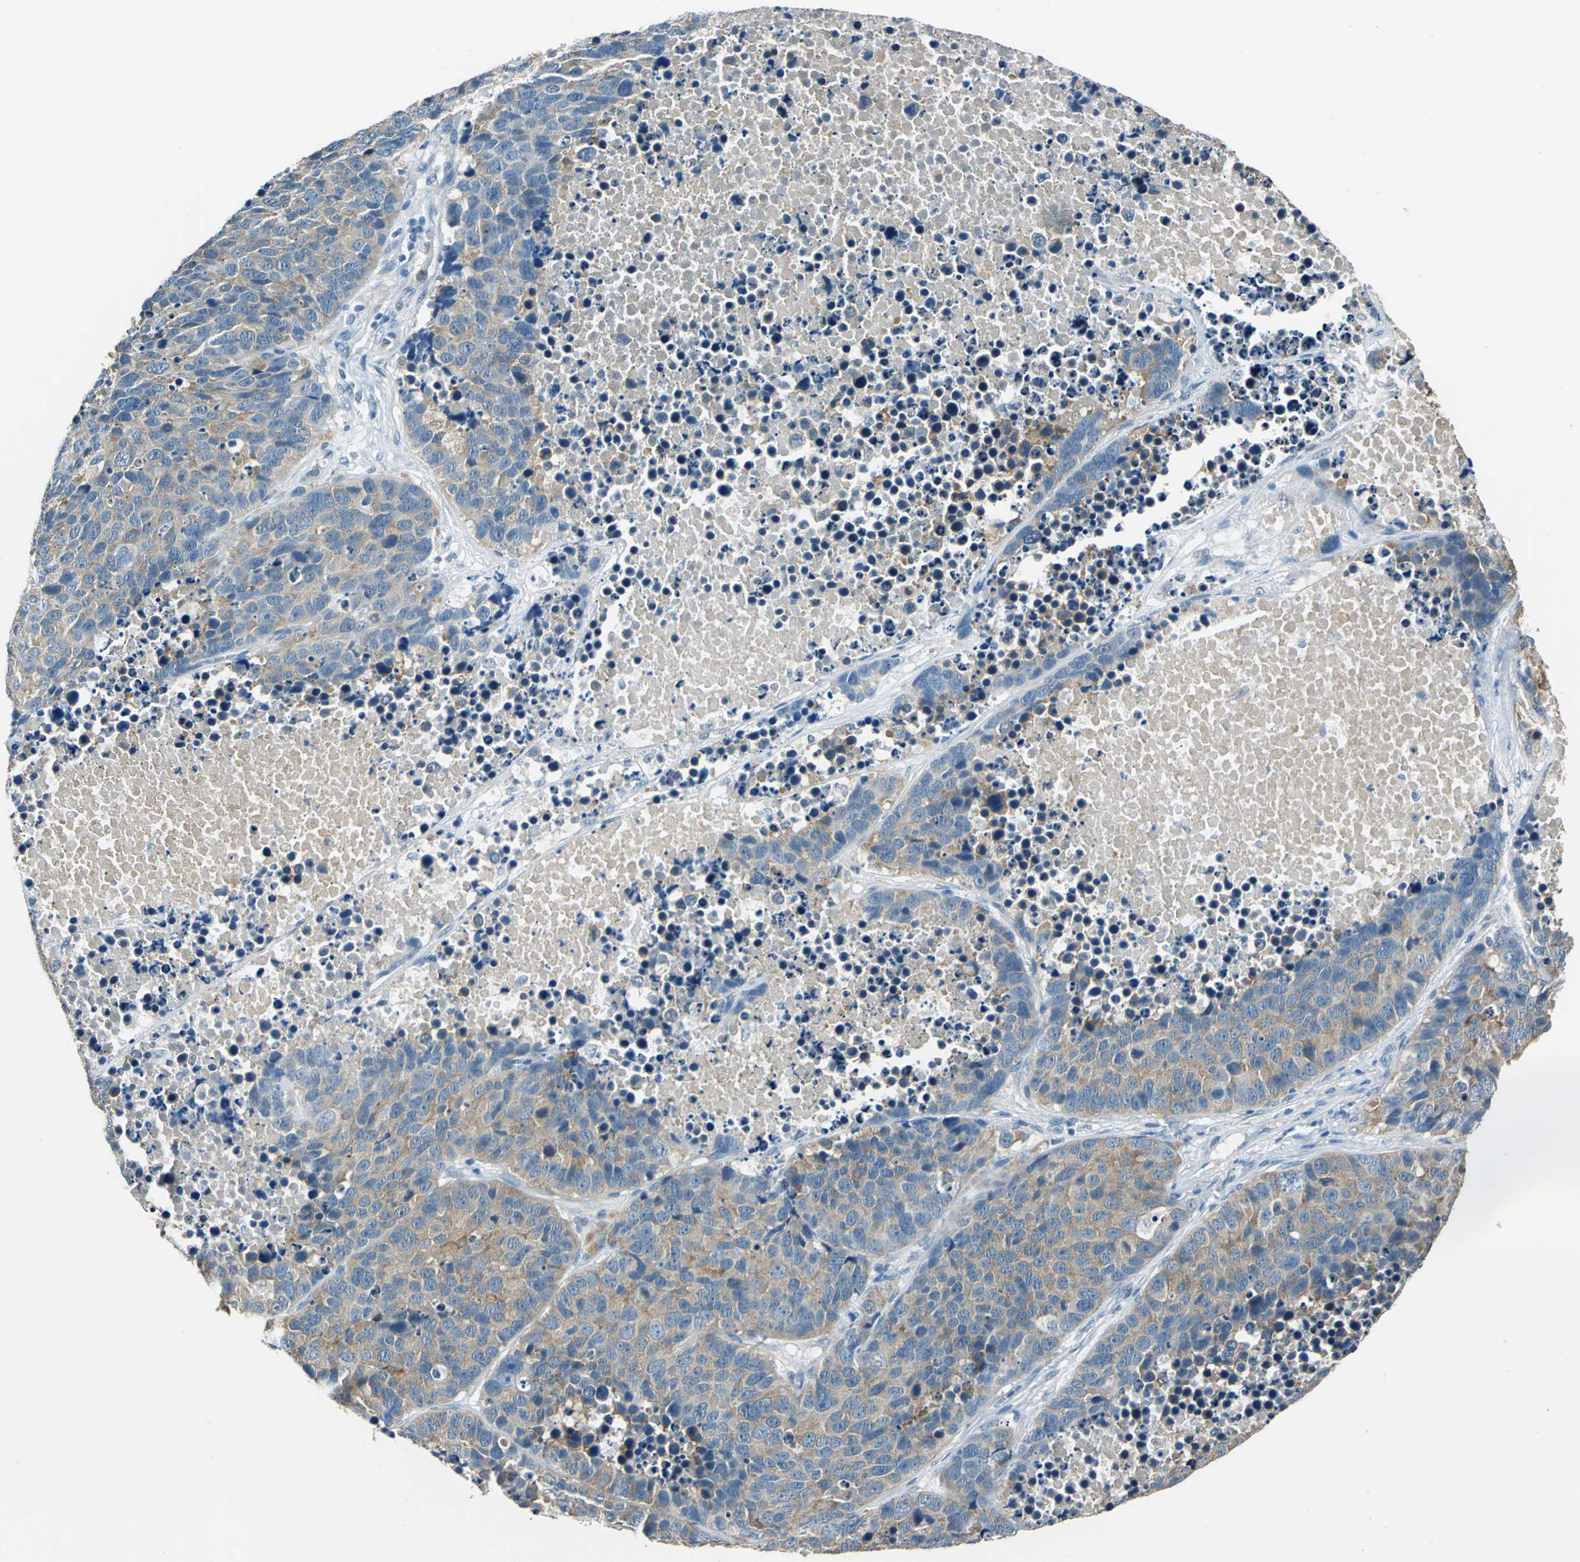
{"staining": {"intensity": "moderate", "quantity": ">75%", "location": "cytoplasmic/membranous"}, "tissue": "carcinoid", "cell_type": "Tumor cells", "image_type": "cancer", "snomed": [{"axis": "morphology", "description": "Carcinoid, malignant, NOS"}, {"axis": "topography", "description": "Lung"}], "caption": "This is a histology image of IHC staining of carcinoid, which shows moderate staining in the cytoplasmic/membranous of tumor cells.", "gene": "FKBP4", "patient": {"sex": "male", "age": 60}}